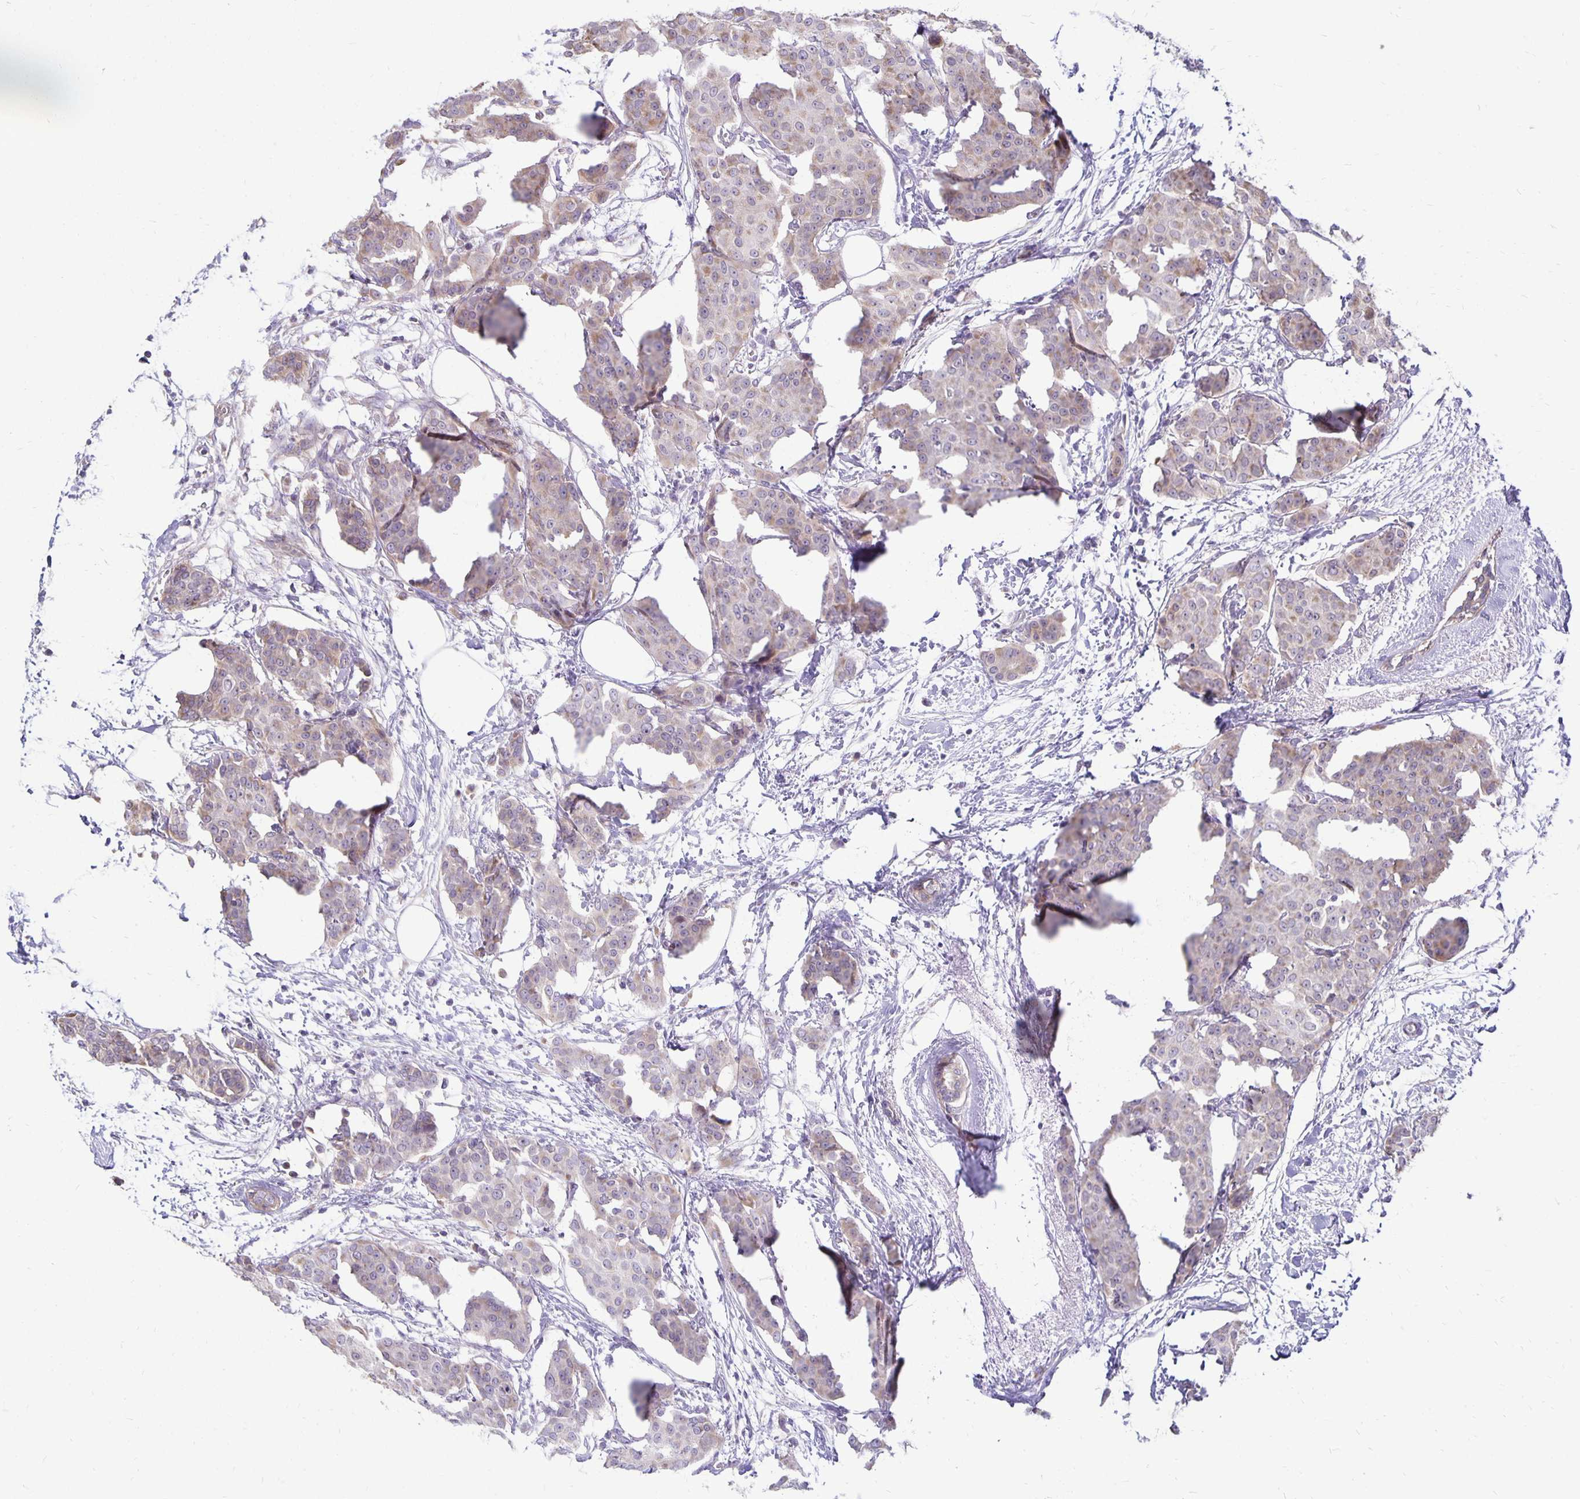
{"staining": {"intensity": "weak", "quantity": "<25%", "location": "cytoplasmic/membranous"}, "tissue": "breast cancer", "cell_type": "Tumor cells", "image_type": "cancer", "snomed": [{"axis": "morphology", "description": "Duct carcinoma"}, {"axis": "topography", "description": "Breast"}], "caption": "DAB immunohistochemical staining of human breast cancer exhibits no significant positivity in tumor cells.", "gene": "FN3K", "patient": {"sex": "female", "age": 91}}